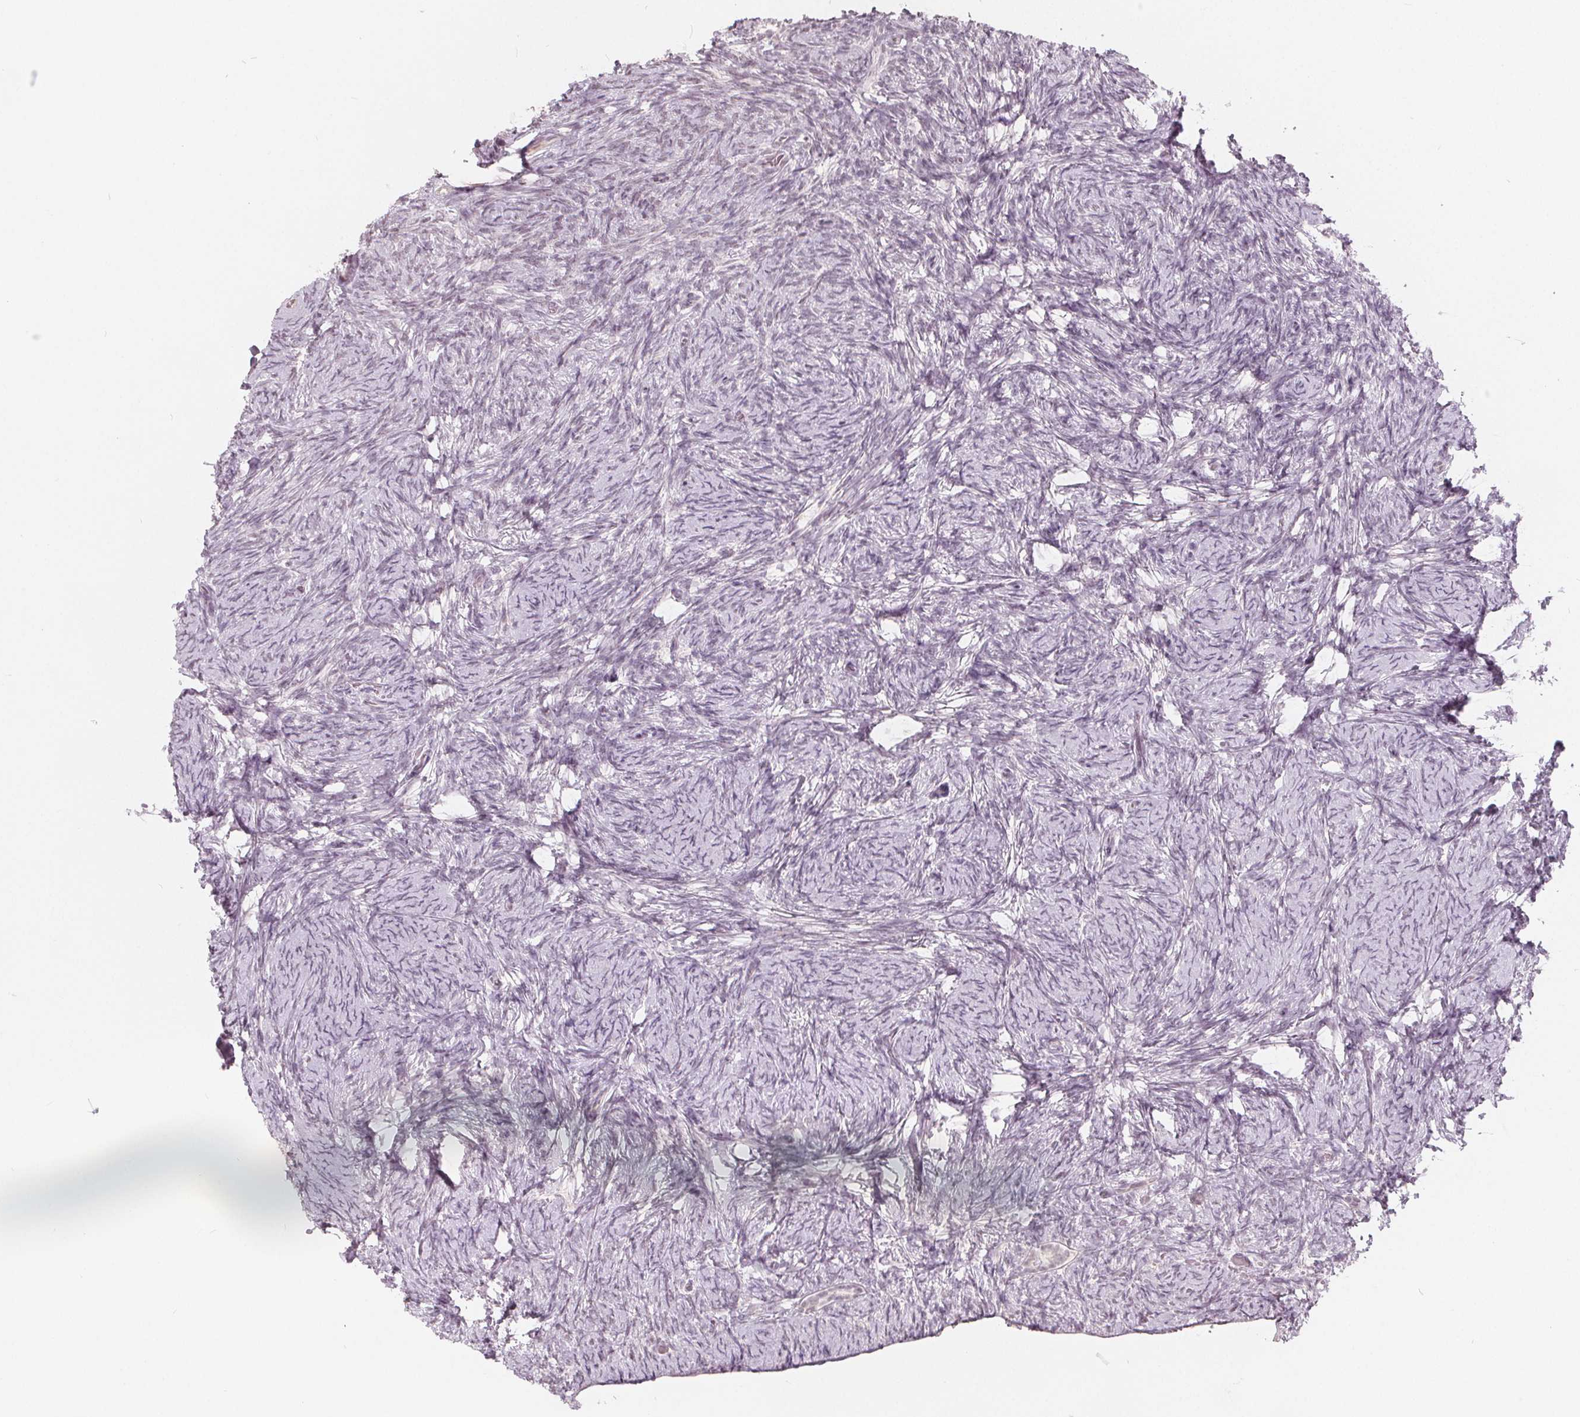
{"staining": {"intensity": "negative", "quantity": "none", "location": "none"}, "tissue": "ovary", "cell_type": "Follicle cells", "image_type": "normal", "snomed": [{"axis": "morphology", "description": "Normal tissue, NOS"}, {"axis": "topography", "description": "Ovary"}], "caption": "High magnification brightfield microscopy of unremarkable ovary stained with DAB (brown) and counterstained with hematoxylin (blue): follicle cells show no significant expression. (Stains: DAB immunohistochemistry with hematoxylin counter stain, Microscopy: brightfield microscopy at high magnification).", "gene": "NUP210L", "patient": {"sex": "female", "age": 34}}